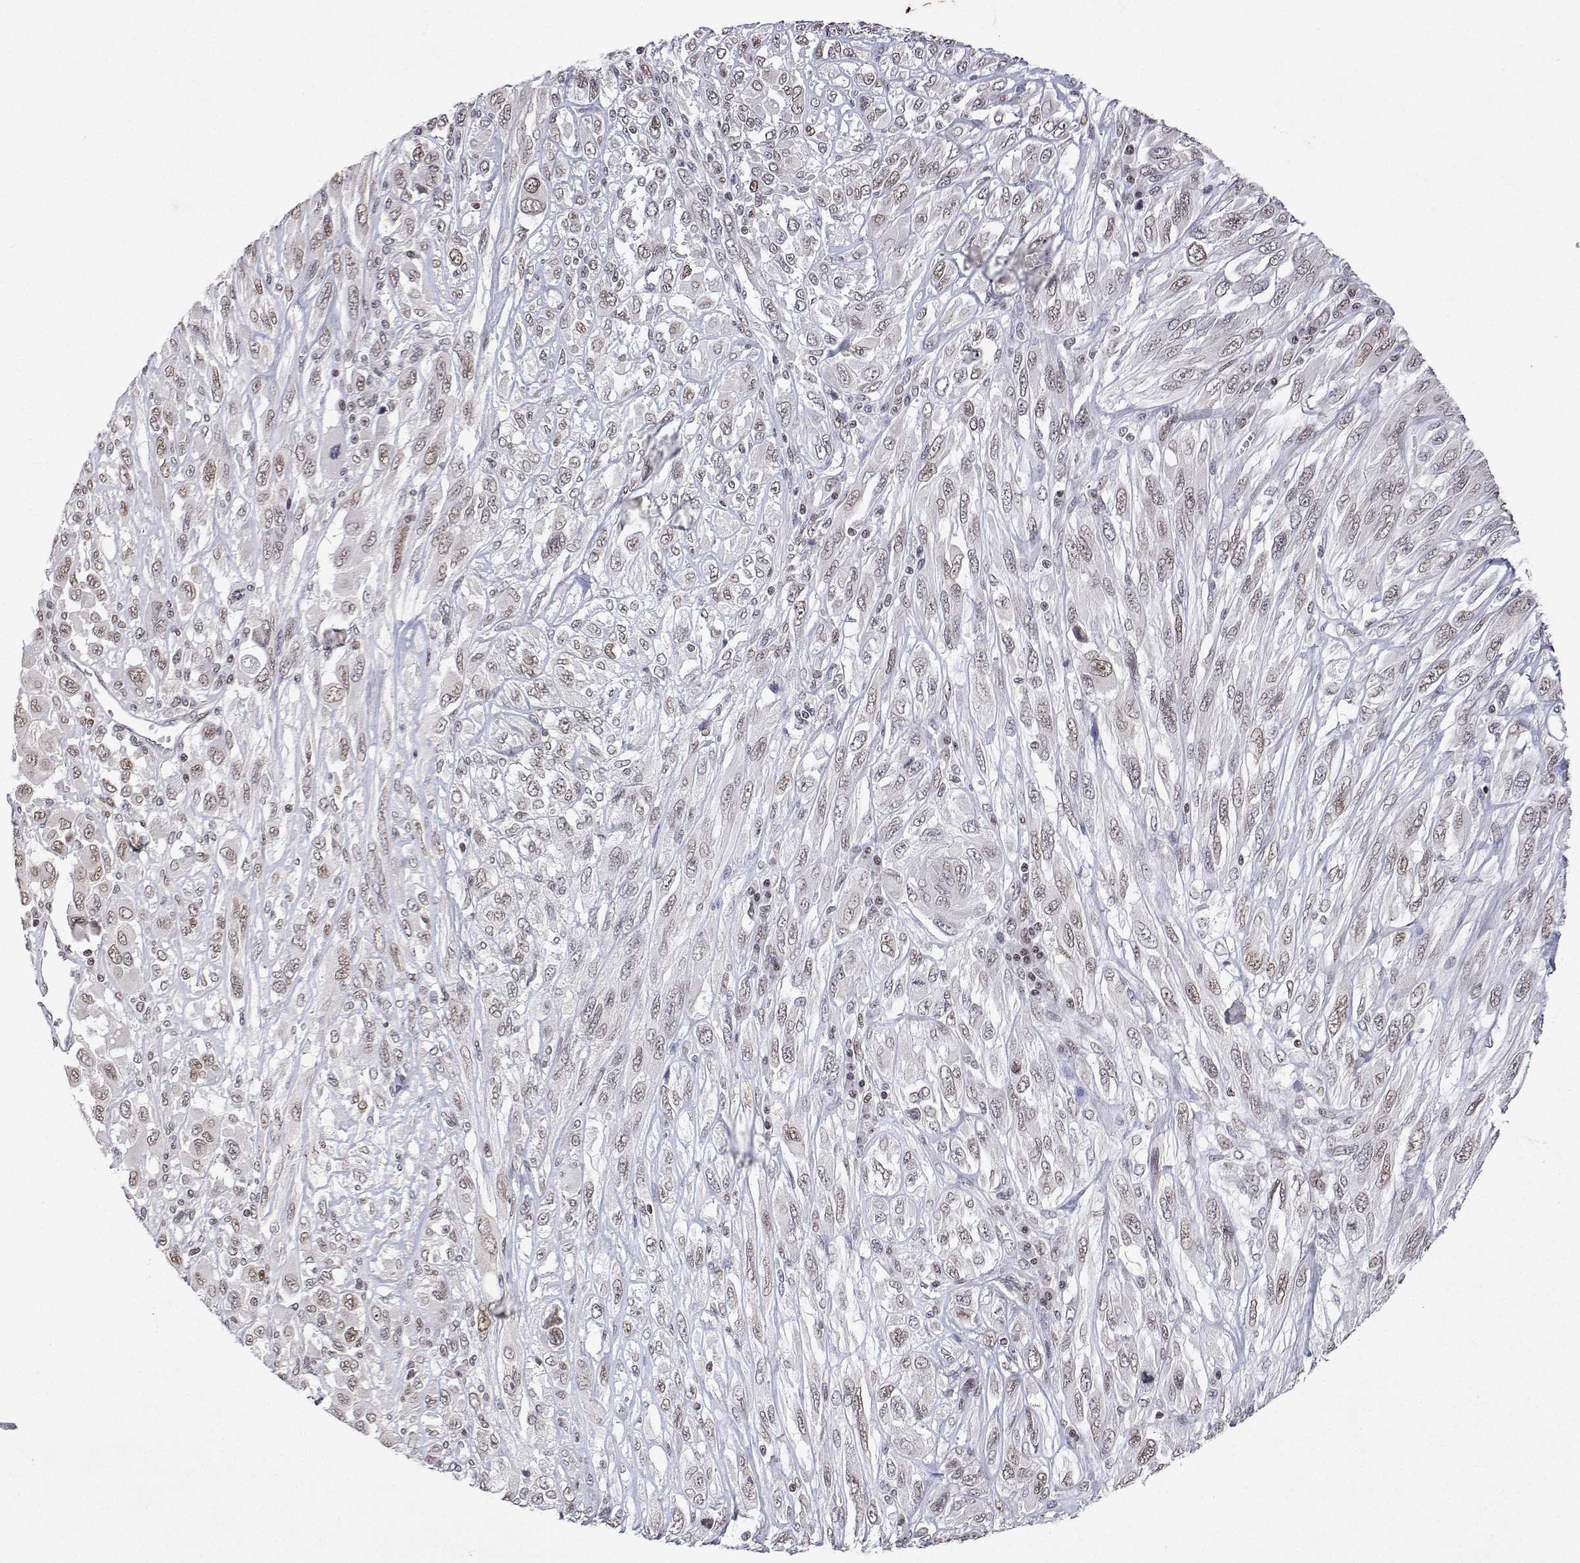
{"staining": {"intensity": "weak", "quantity": ">75%", "location": "nuclear"}, "tissue": "melanoma", "cell_type": "Tumor cells", "image_type": "cancer", "snomed": [{"axis": "morphology", "description": "Malignant melanoma, NOS"}, {"axis": "topography", "description": "Skin"}], "caption": "There is low levels of weak nuclear positivity in tumor cells of malignant melanoma, as demonstrated by immunohistochemical staining (brown color).", "gene": "XPC", "patient": {"sex": "female", "age": 91}}